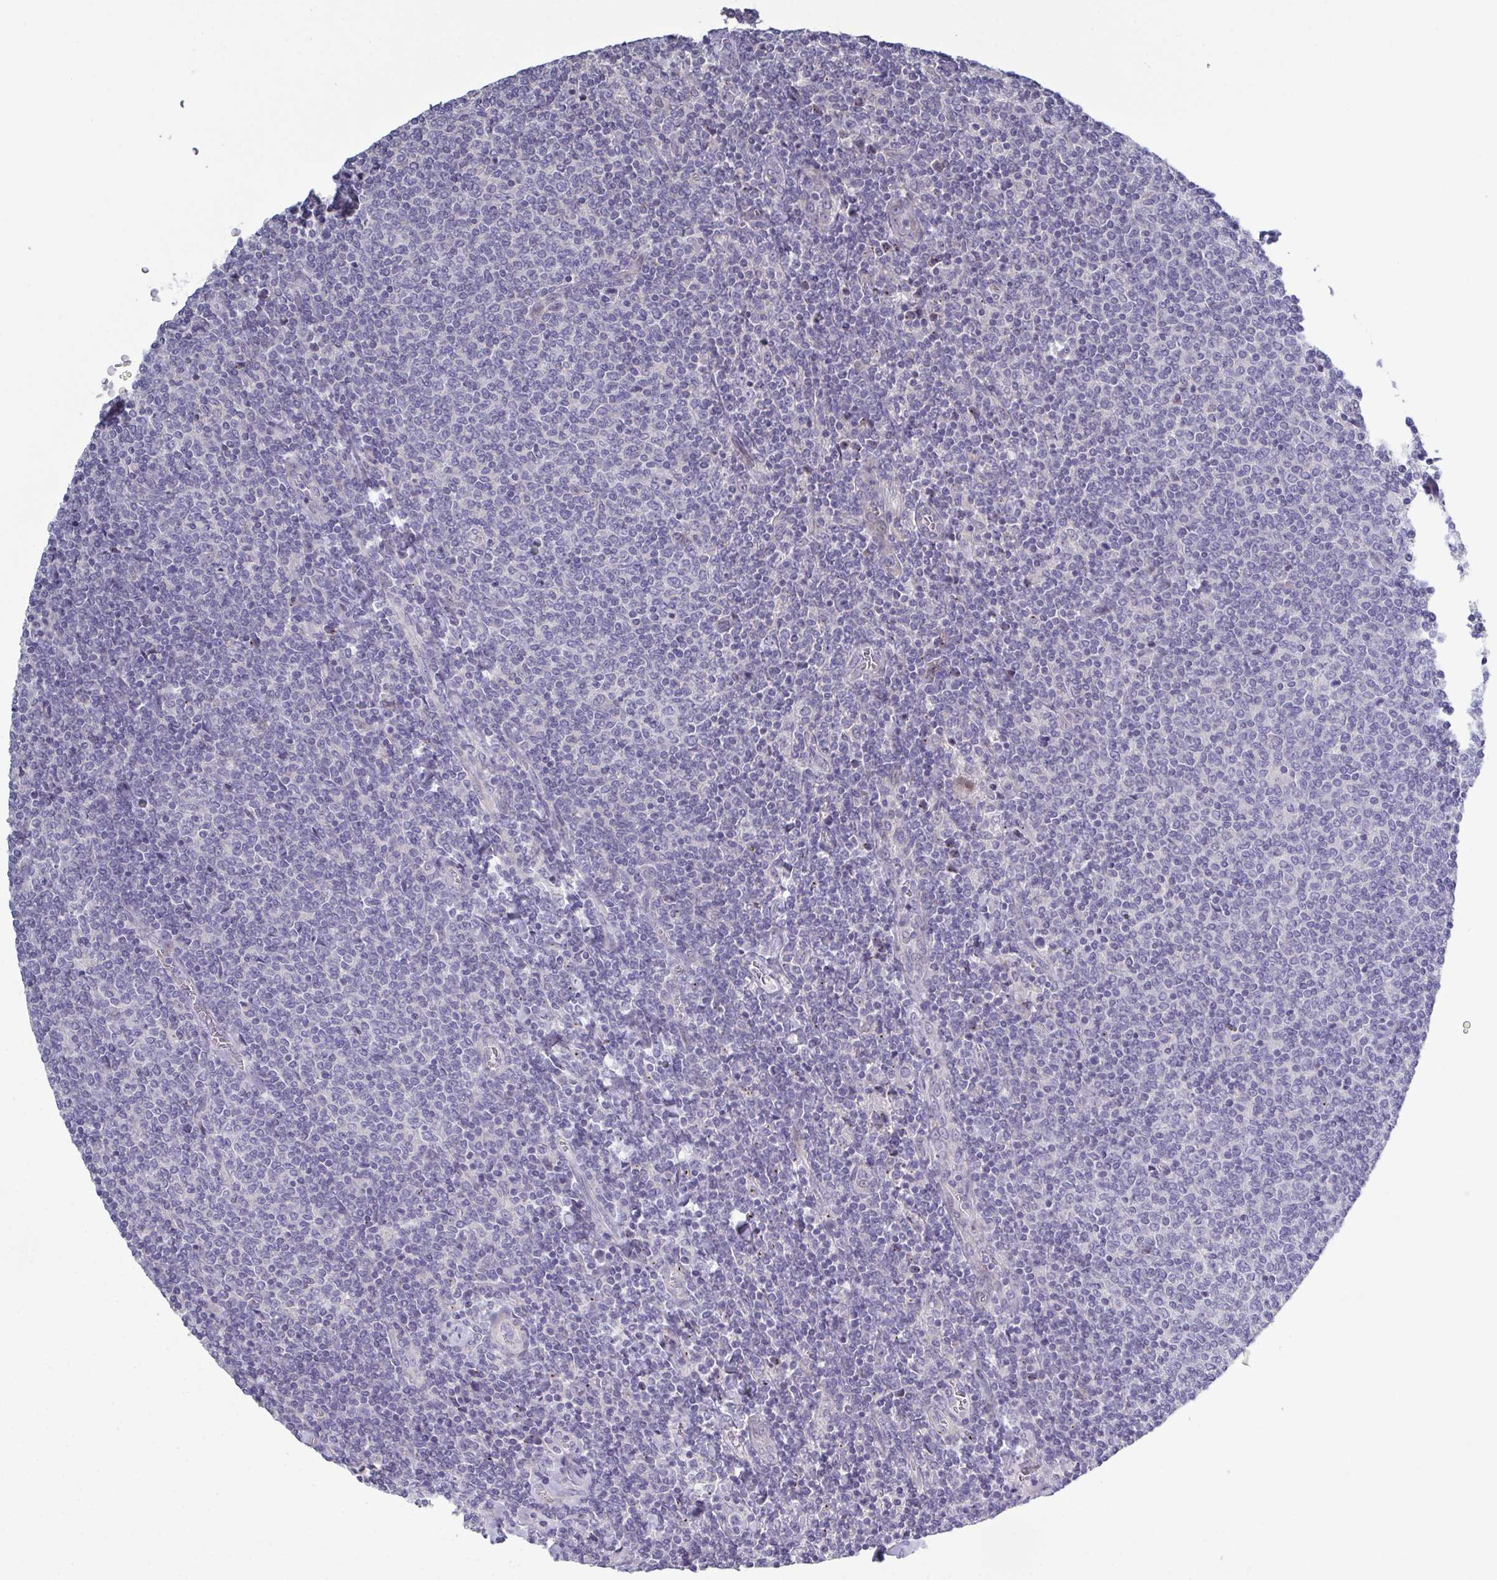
{"staining": {"intensity": "negative", "quantity": "none", "location": "none"}, "tissue": "lymphoma", "cell_type": "Tumor cells", "image_type": "cancer", "snomed": [{"axis": "morphology", "description": "Malignant lymphoma, non-Hodgkin's type, Low grade"}, {"axis": "topography", "description": "Lymph node"}], "caption": "A histopathology image of lymphoma stained for a protein reveals no brown staining in tumor cells.", "gene": "GLDC", "patient": {"sex": "male", "age": 52}}